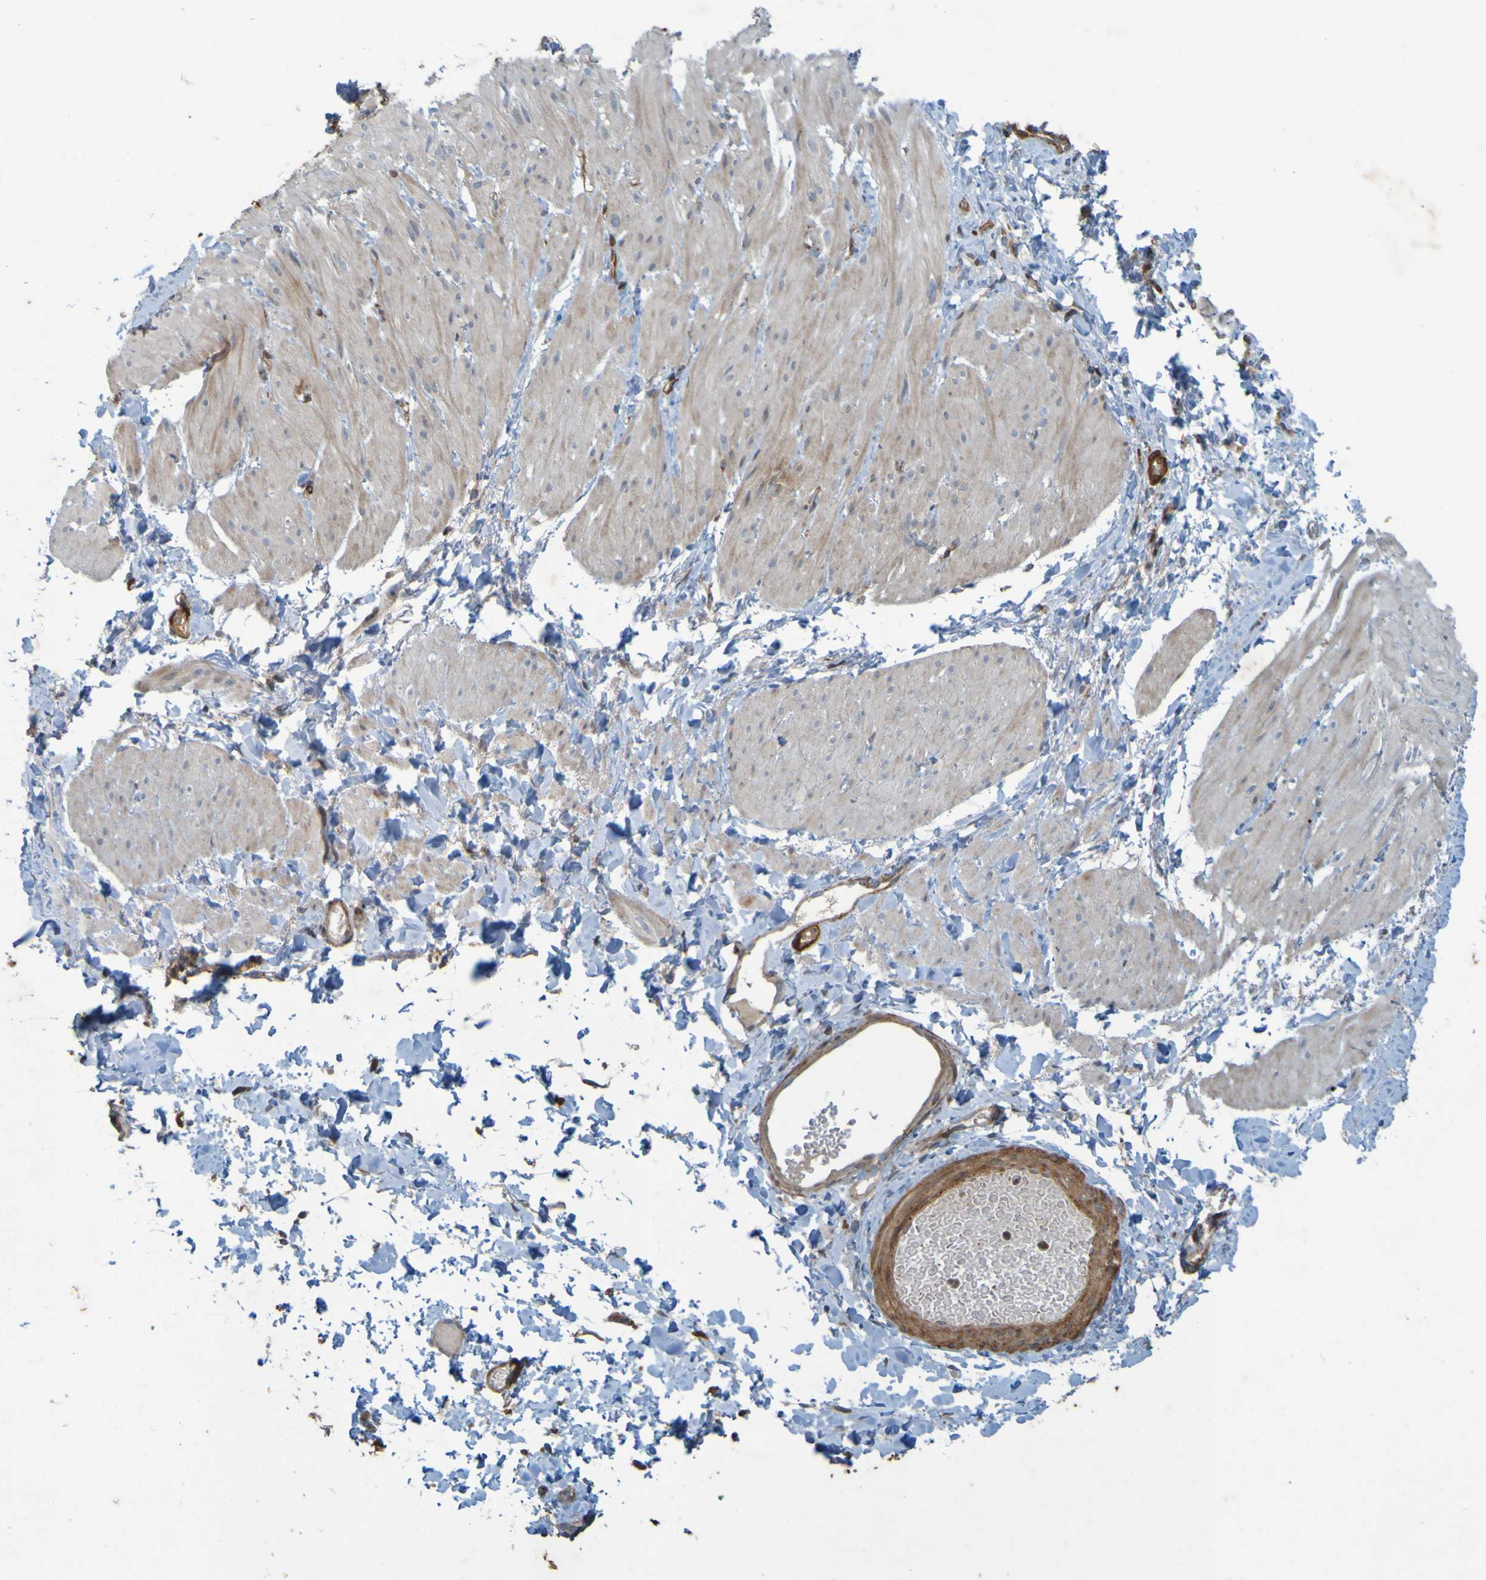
{"staining": {"intensity": "moderate", "quantity": "25%-75%", "location": "cytoplasmic/membranous"}, "tissue": "smooth muscle", "cell_type": "Smooth muscle cells", "image_type": "normal", "snomed": [{"axis": "morphology", "description": "Normal tissue, NOS"}, {"axis": "topography", "description": "Smooth muscle"}], "caption": "High-power microscopy captured an IHC photomicrograph of unremarkable smooth muscle, revealing moderate cytoplasmic/membranous staining in approximately 25%-75% of smooth muscle cells.", "gene": "GUCY1A1", "patient": {"sex": "male", "age": 16}}